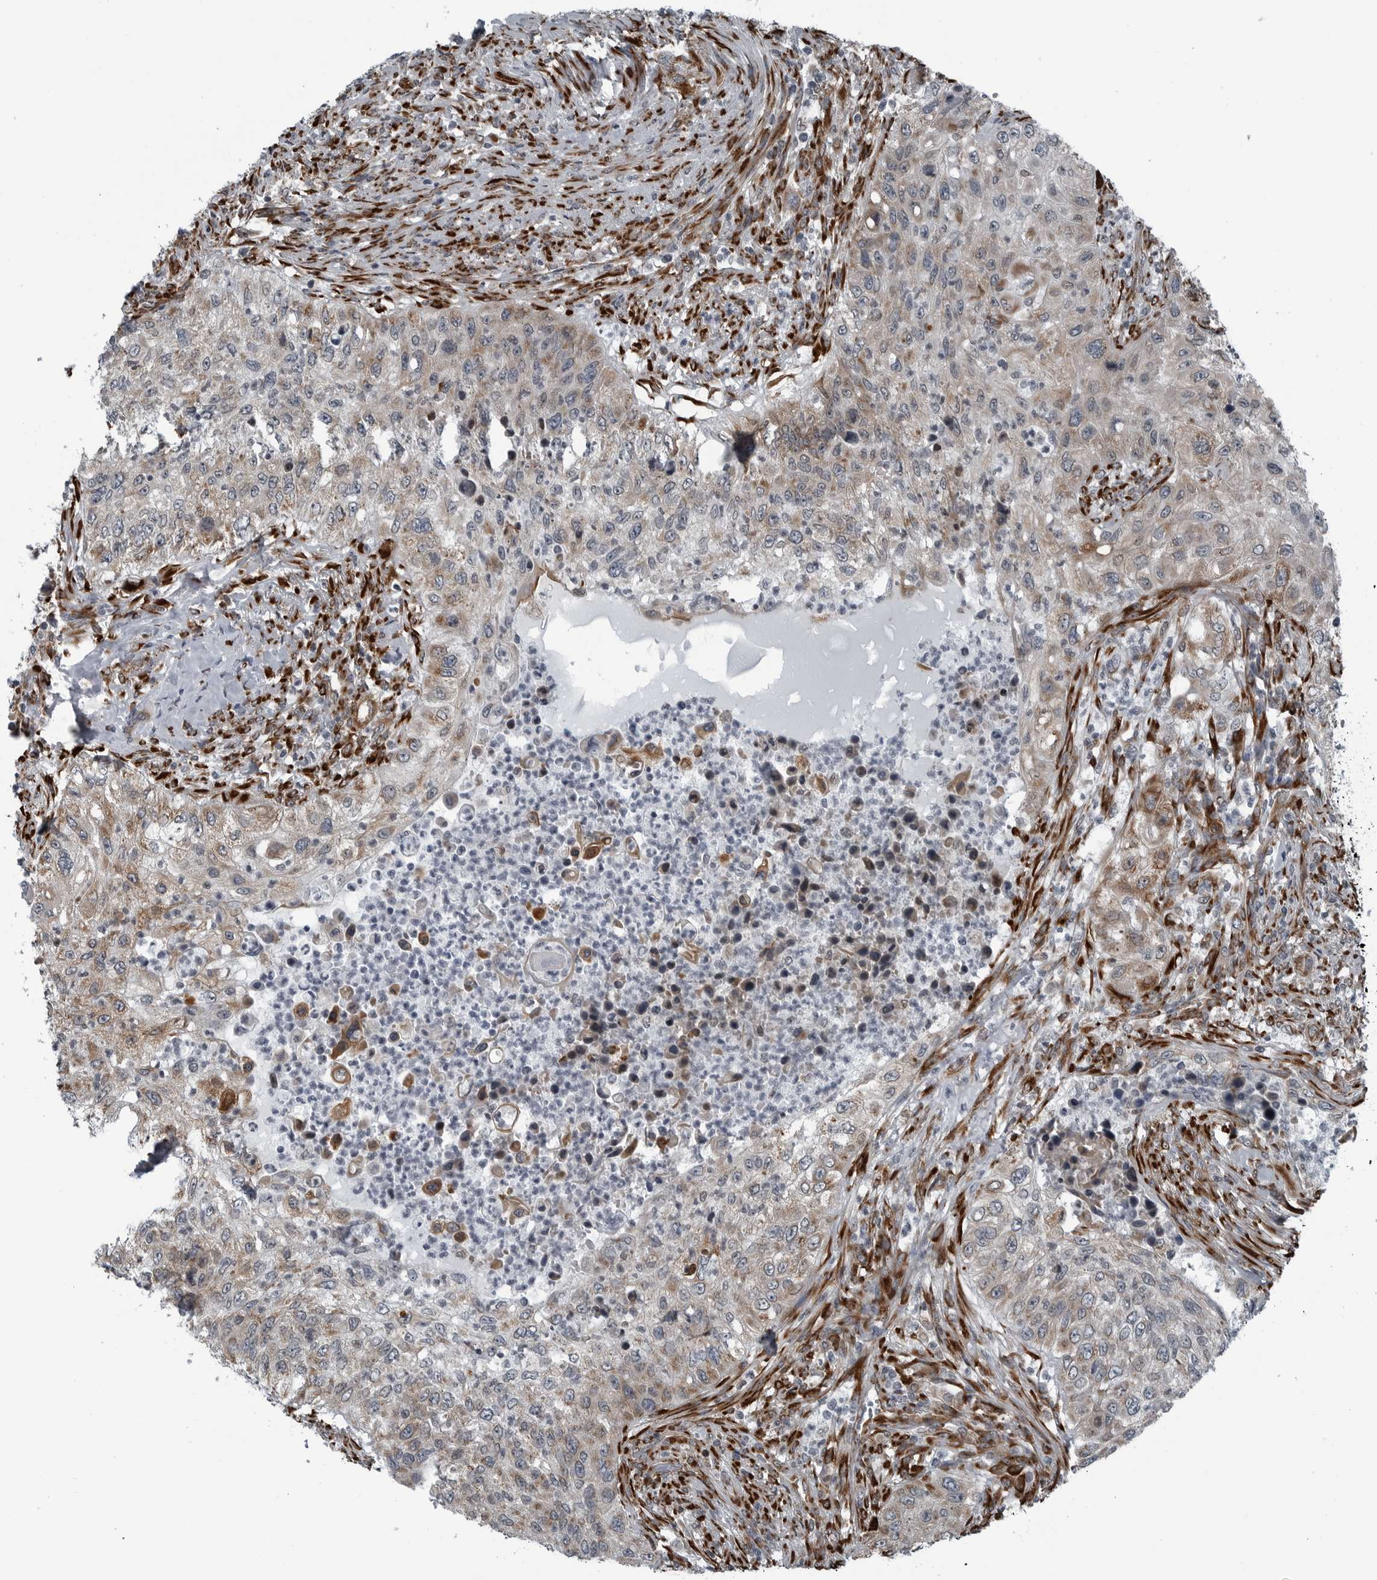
{"staining": {"intensity": "weak", "quantity": ">75%", "location": "cytoplasmic/membranous"}, "tissue": "urothelial cancer", "cell_type": "Tumor cells", "image_type": "cancer", "snomed": [{"axis": "morphology", "description": "Urothelial carcinoma, High grade"}, {"axis": "topography", "description": "Urinary bladder"}], "caption": "Urothelial cancer was stained to show a protein in brown. There is low levels of weak cytoplasmic/membranous staining in approximately >75% of tumor cells.", "gene": "CEP85", "patient": {"sex": "female", "age": 60}}